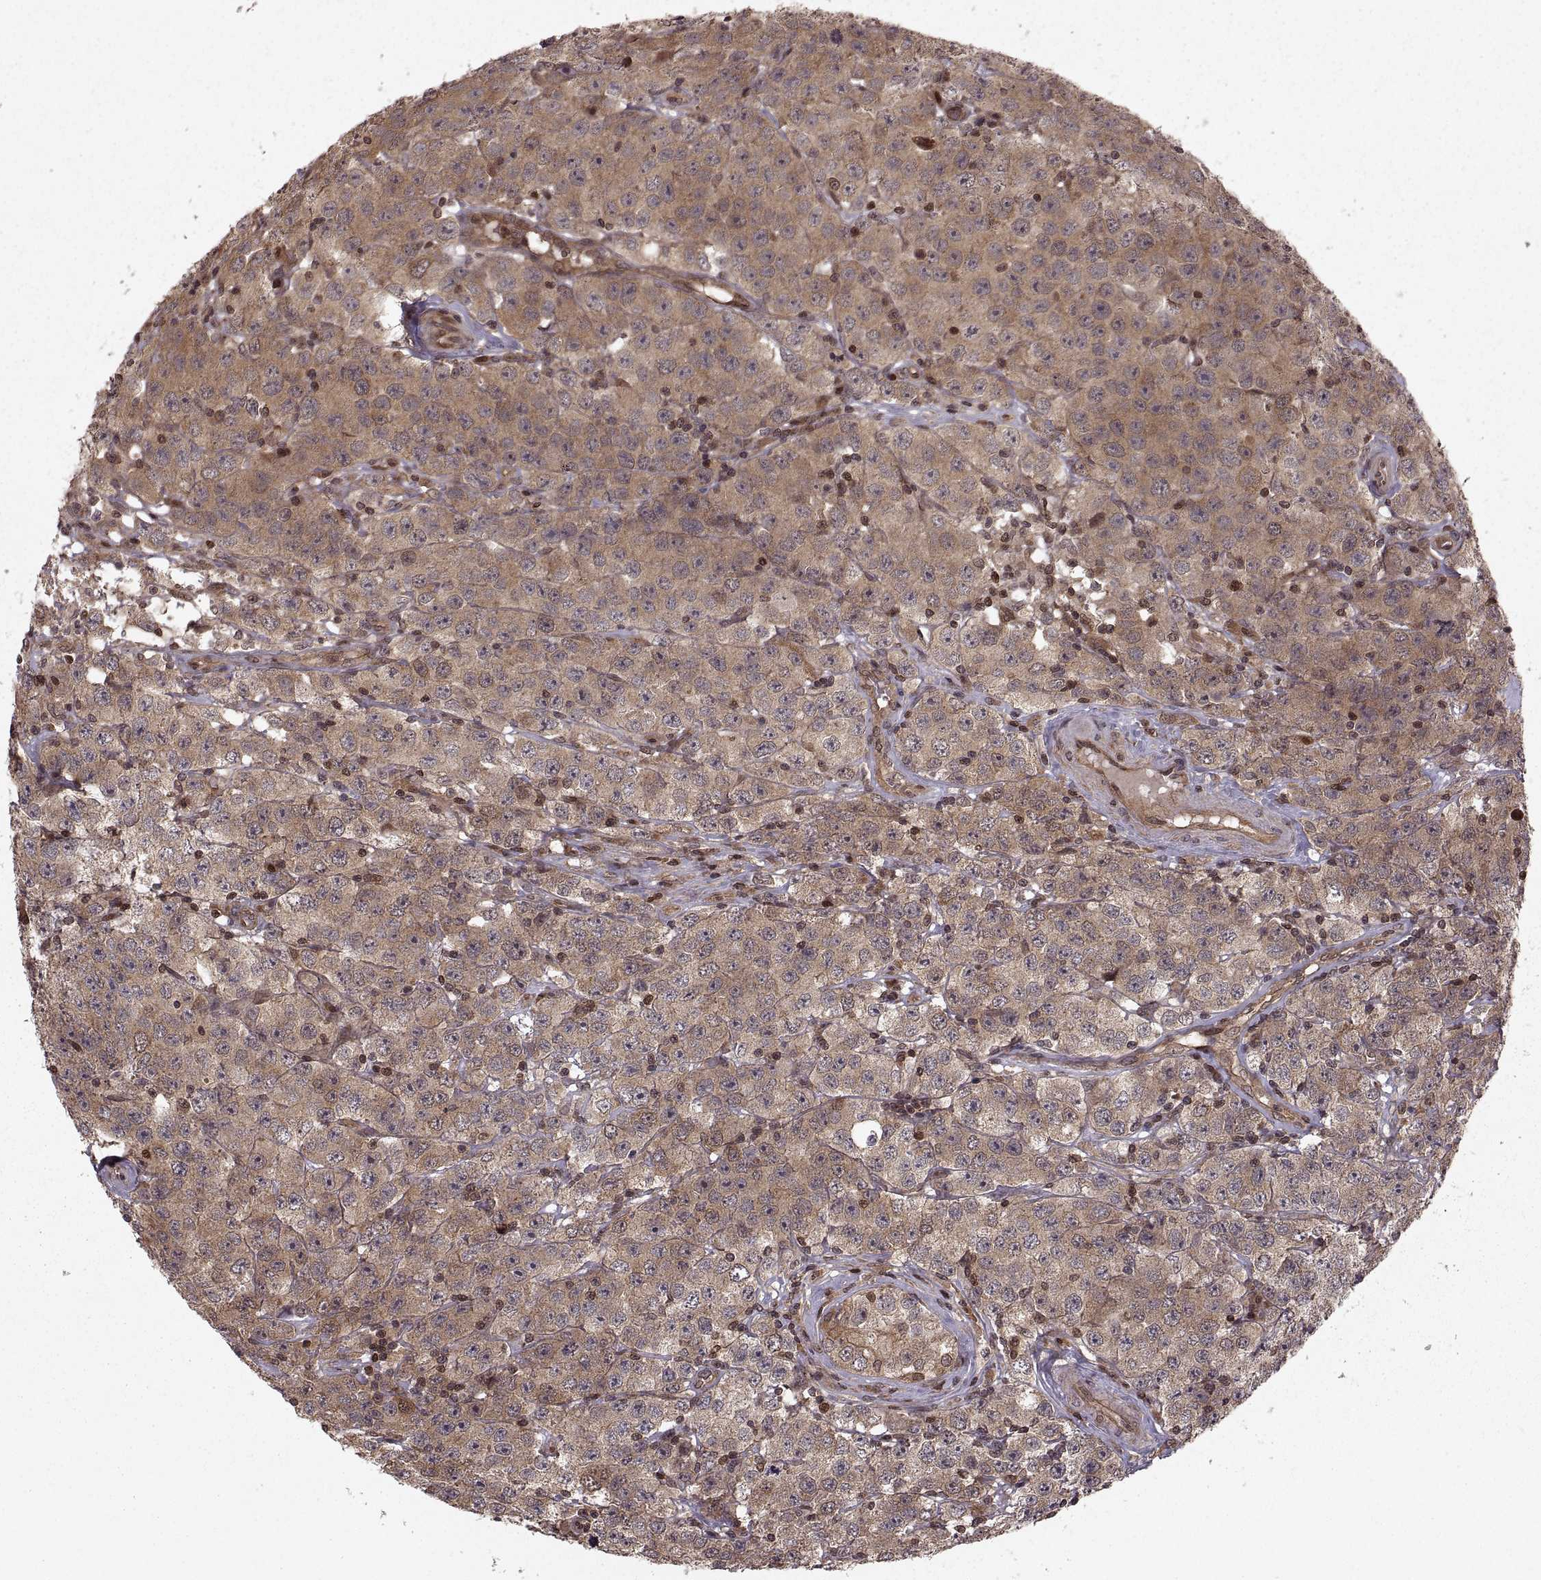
{"staining": {"intensity": "moderate", "quantity": ">75%", "location": "cytoplasmic/membranous"}, "tissue": "testis cancer", "cell_type": "Tumor cells", "image_type": "cancer", "snomed": [{"axis": "morphology", "description": "Seminoma, NOS"}, {"axis": "topography", "description": "Testis"}], "caption": "Seminoma (testis) tissue exhibits moderate cytoplasmic/membranous positivity in about >75% of tumor cells The protein is shown in brown color, while the nuclei are stained blue.", "gene": "DEDD", "patient": {"sex": "male", "age": 52}}